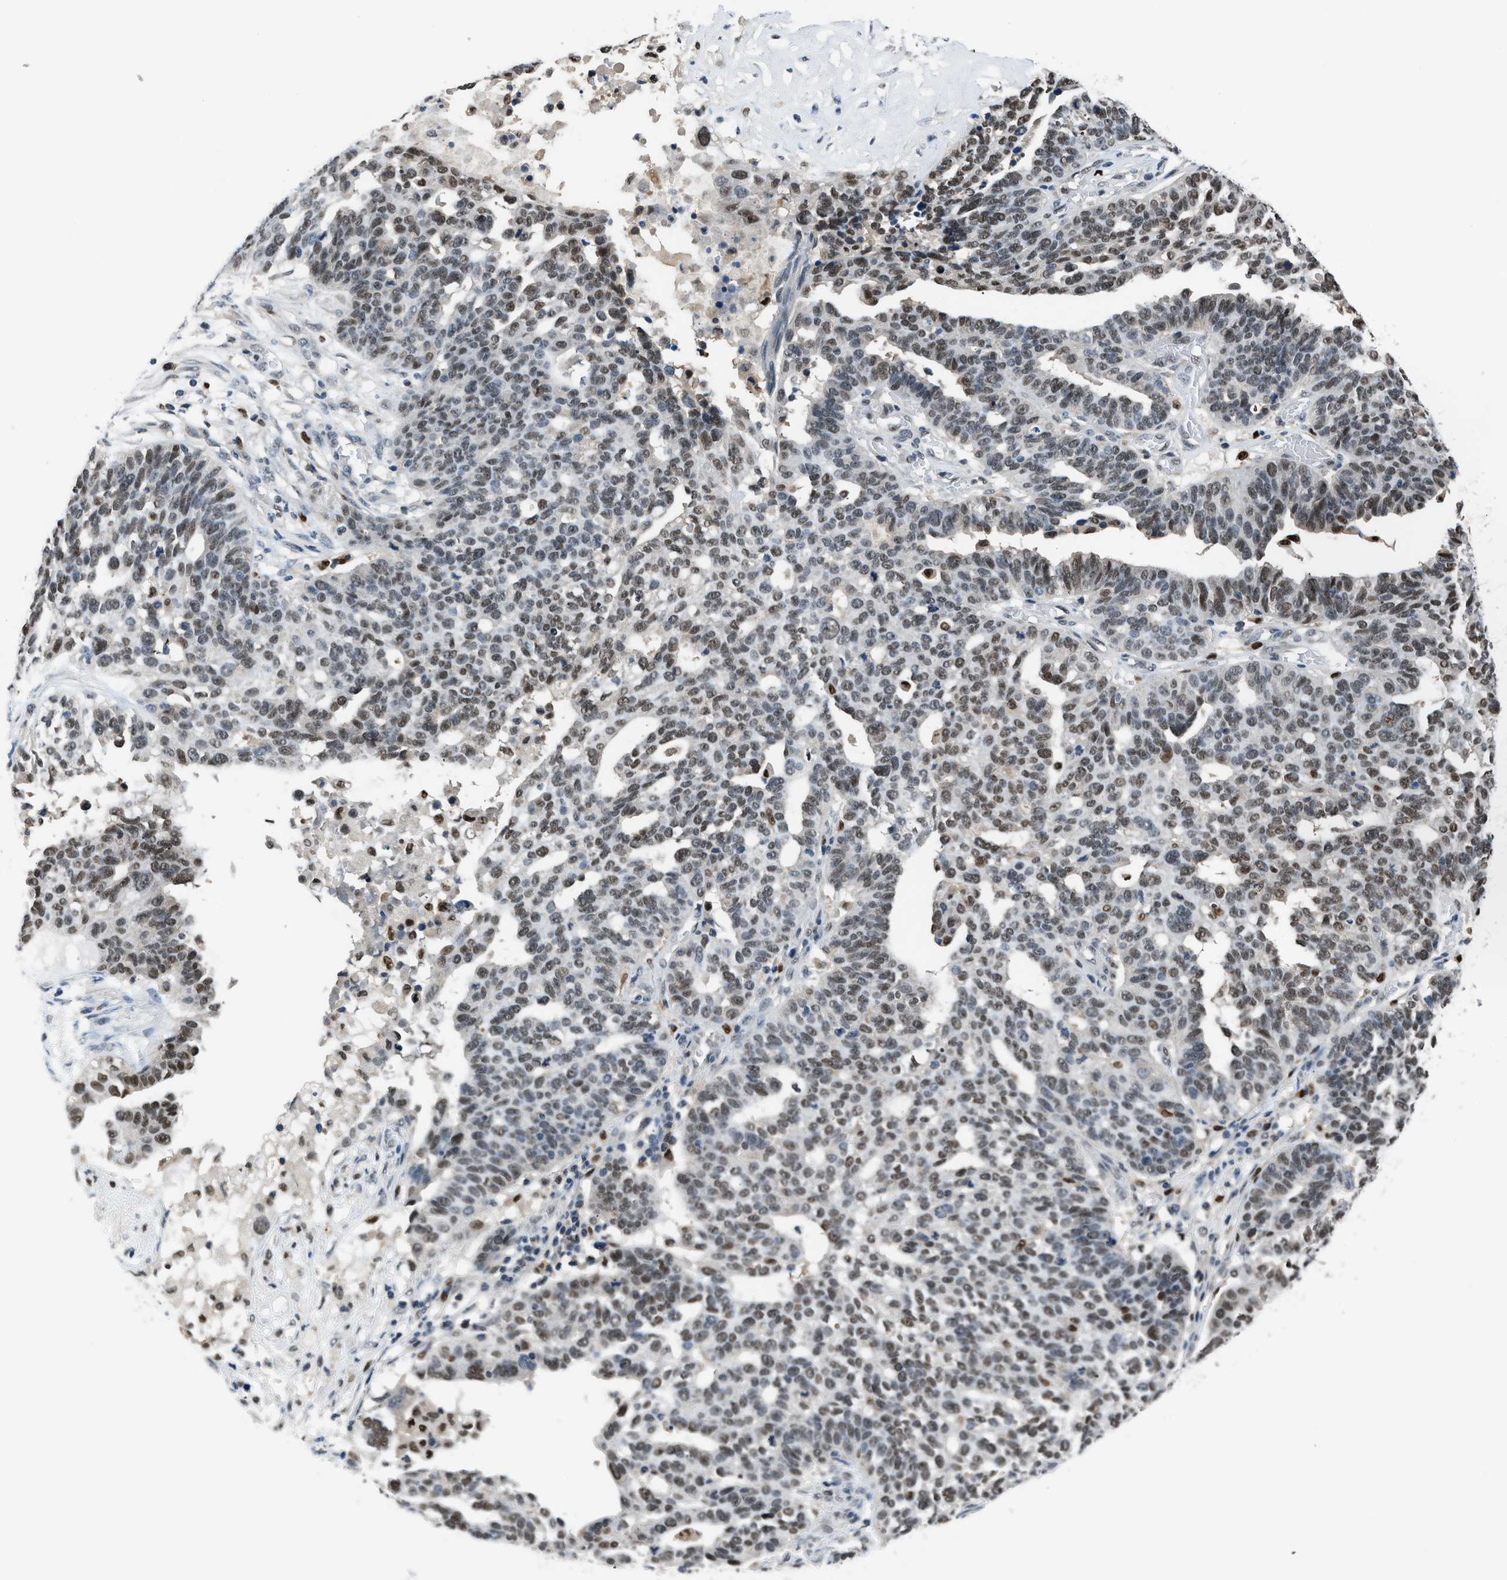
{"staining": {"intensity": "weak", "quantity": "25%-75%", "location": "nuclear"}, "tissue": "ovarian cancer", "cell_type": "Tumor cells", "image_type": "cancer", "snomed": [{"axis": "morphology", "description": "Cystadenocarcinoma, serous, NOS"}, {"axis": "topography", "description": "Ovary"}], "caption": "Immunohistochemical staining of human ovarian serous cystadenocarcinoma demonstrates low levels of weak nuclear staining in about 25%-75% of tumor cells. (Stains: DAB in brown, nuclei in blue, Microscopy: brightfield microscopy at high magnification).", "gene": "ALX1", "patient": {"sex": "female", "age": 59}}